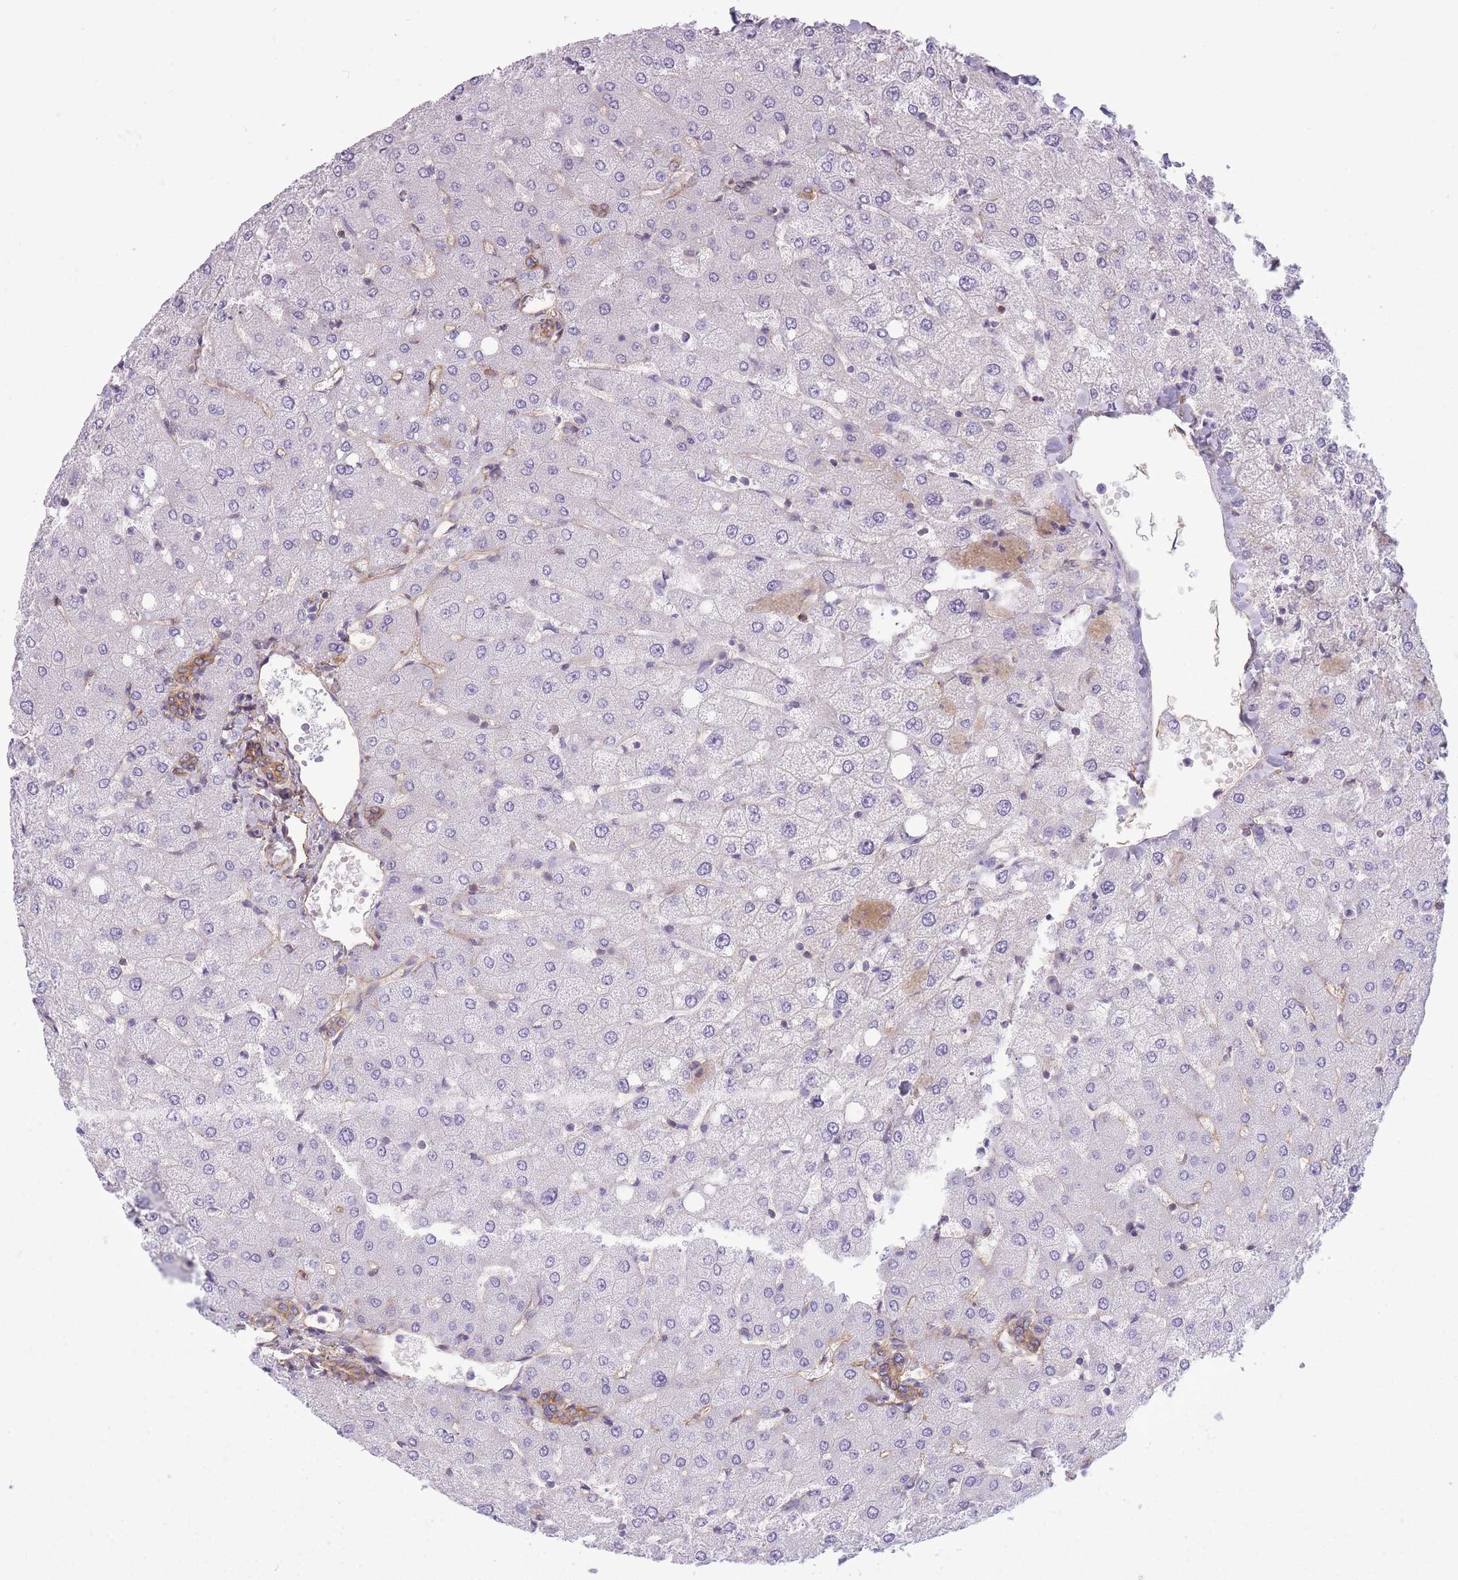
{"staining": {"intensity": "moderate", "quantity": ">75%", "location": "cytoplasmic/membranous"}, "tissue": "liver", "cell_type": "Cholangiocytes", "image_type": "normal", "snomed": [{"axis": "morphology", "description": "Normal tissue, NOS"}, {"axis": "topography", "description": "Liver"}], "caption": "Immunohistochemical staining of normal liver demonstrates medium levels of moderate cytoplasmic/membranous staining in approximately >75% of cholangiocytes. (brown staining indicates protein expression, while blue staining denotes nuclei).", "gene": "ADD1", "patient": {"sex": "female", "age": 54}}